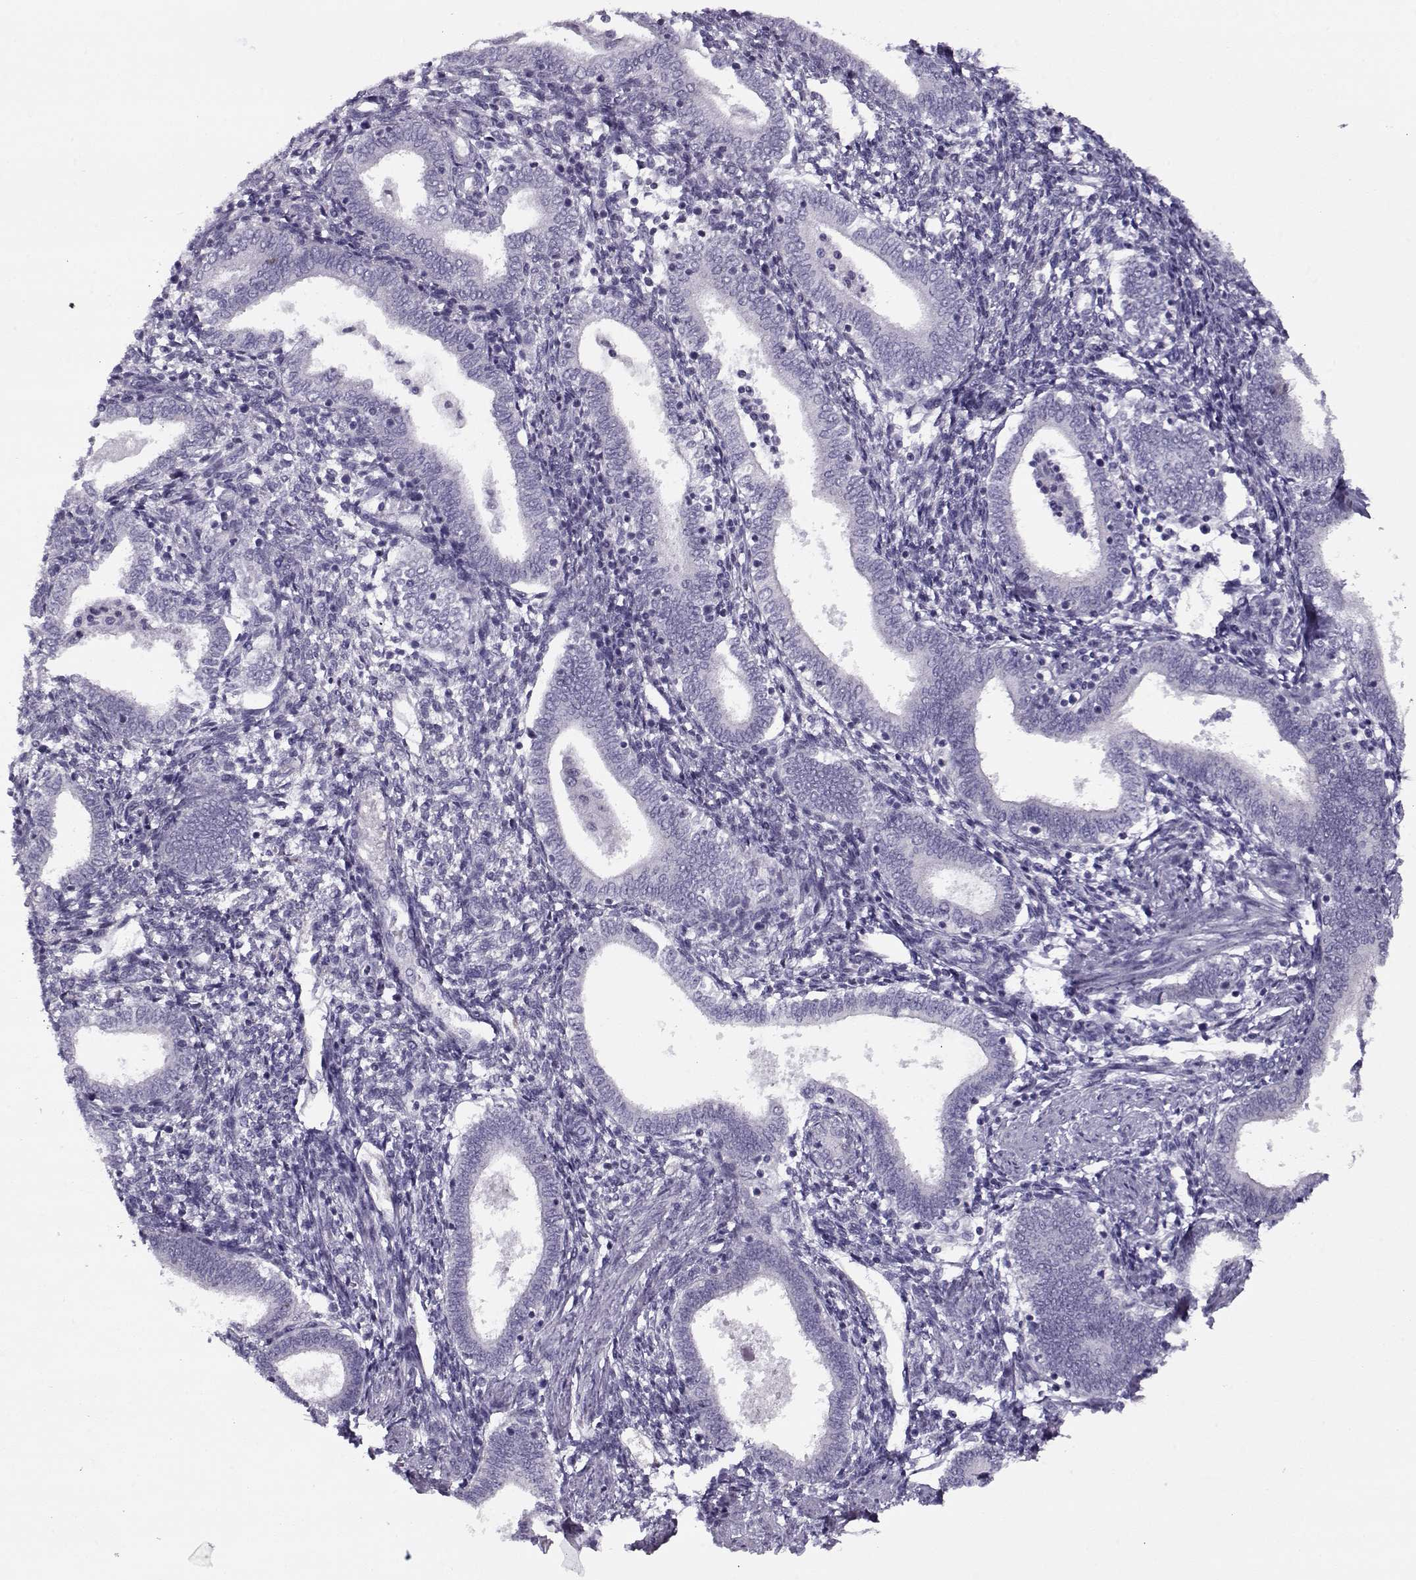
{"staining": {"intensity": "negative", "quantity": "none", "location": "none"}, "tissue": "endometrium", "cell_type": "Cells in endometrial stroma", "image_type": "normal", "snomed": [{"axis": "morphology", "description": "Normal tissue, NOS"}, {"axis": "topography", "description": "Endometrium"}], "caption": "This is a image of immunohistochemistry staining of normal endometrium, which shows no expression in cells in endometrial stroma.", "gene": "PP2D1", "patient": {"sex": "female", "age": 42}}